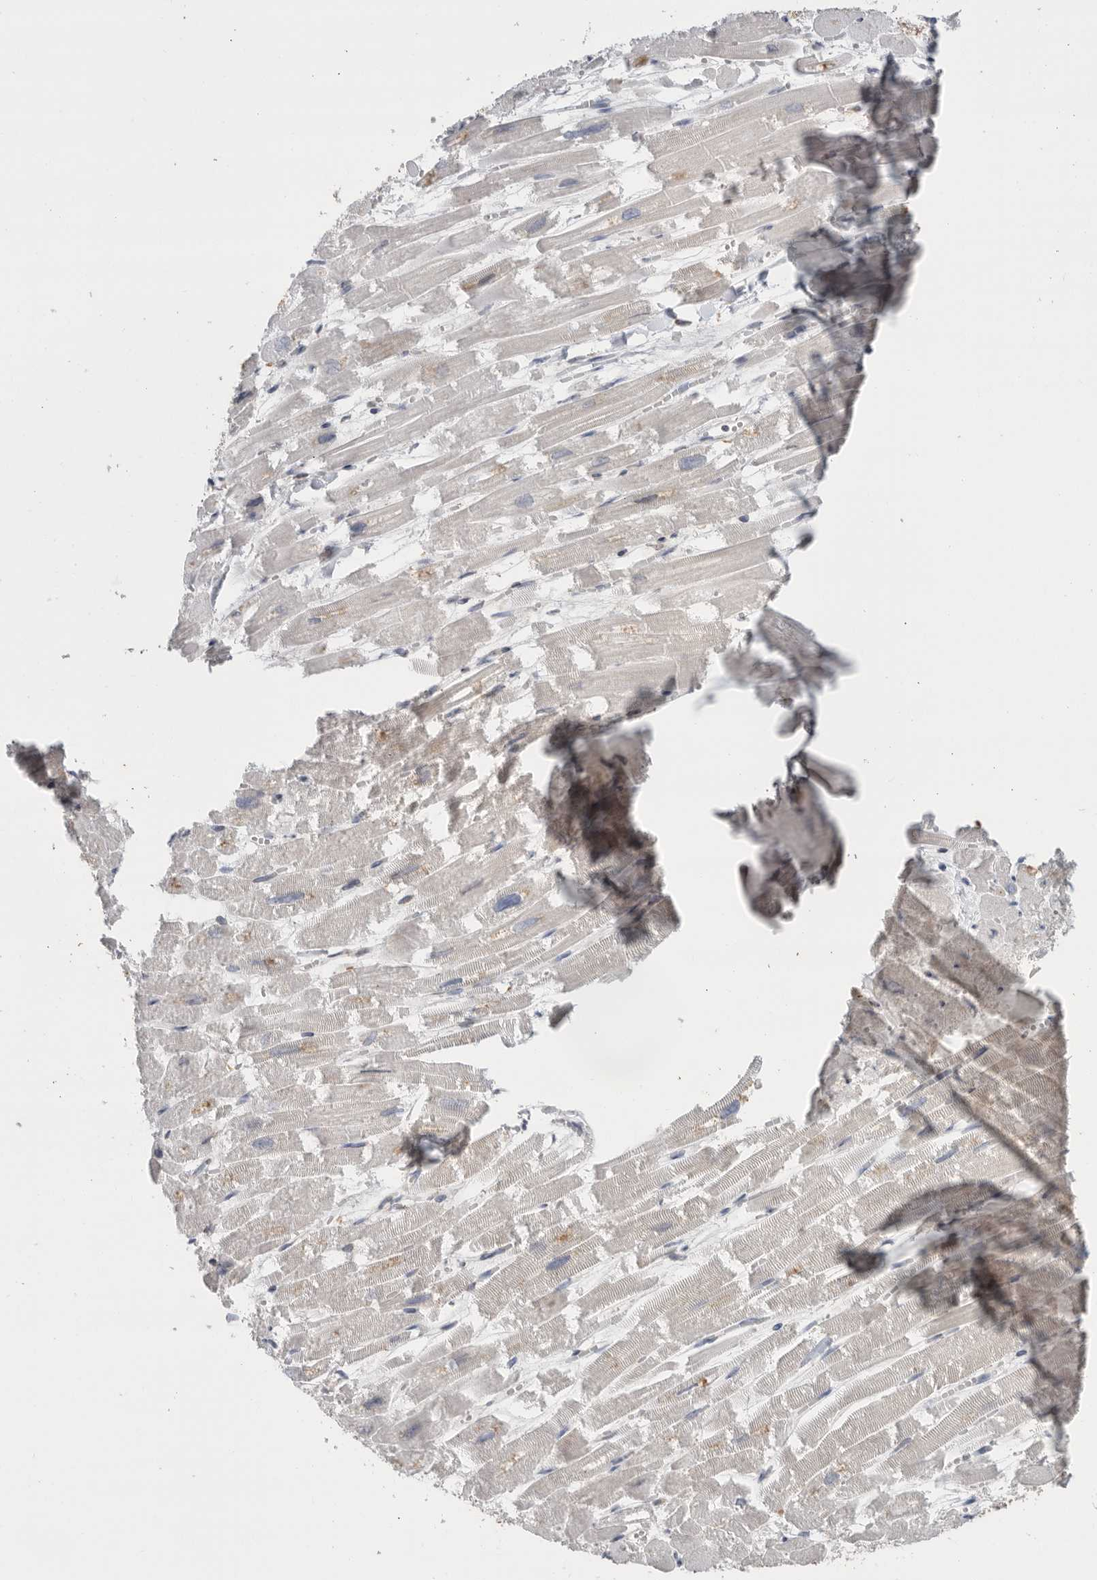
{"staining": {"intensity": "negative", "quantity": "none", "location": "none"}, "tissue": "heart muscle", "cell_type": "Cardiomyocytes", "image_type": "normal", "snomed": [{"axis": "morphology", "description": "Normal tissue, NOS"}, {"axis": "topography", "description": "Heart"}], "caption": "IHC image of normal heart muscle: heart muscle stained with DAB demonstrates no significant protein expression in cardiomyocytes. (DAB (3,3'-diaminobenzidine) IHC, high magnification).", "gene": "GANAB", "patient": {"sex": "male", "age": 54}}